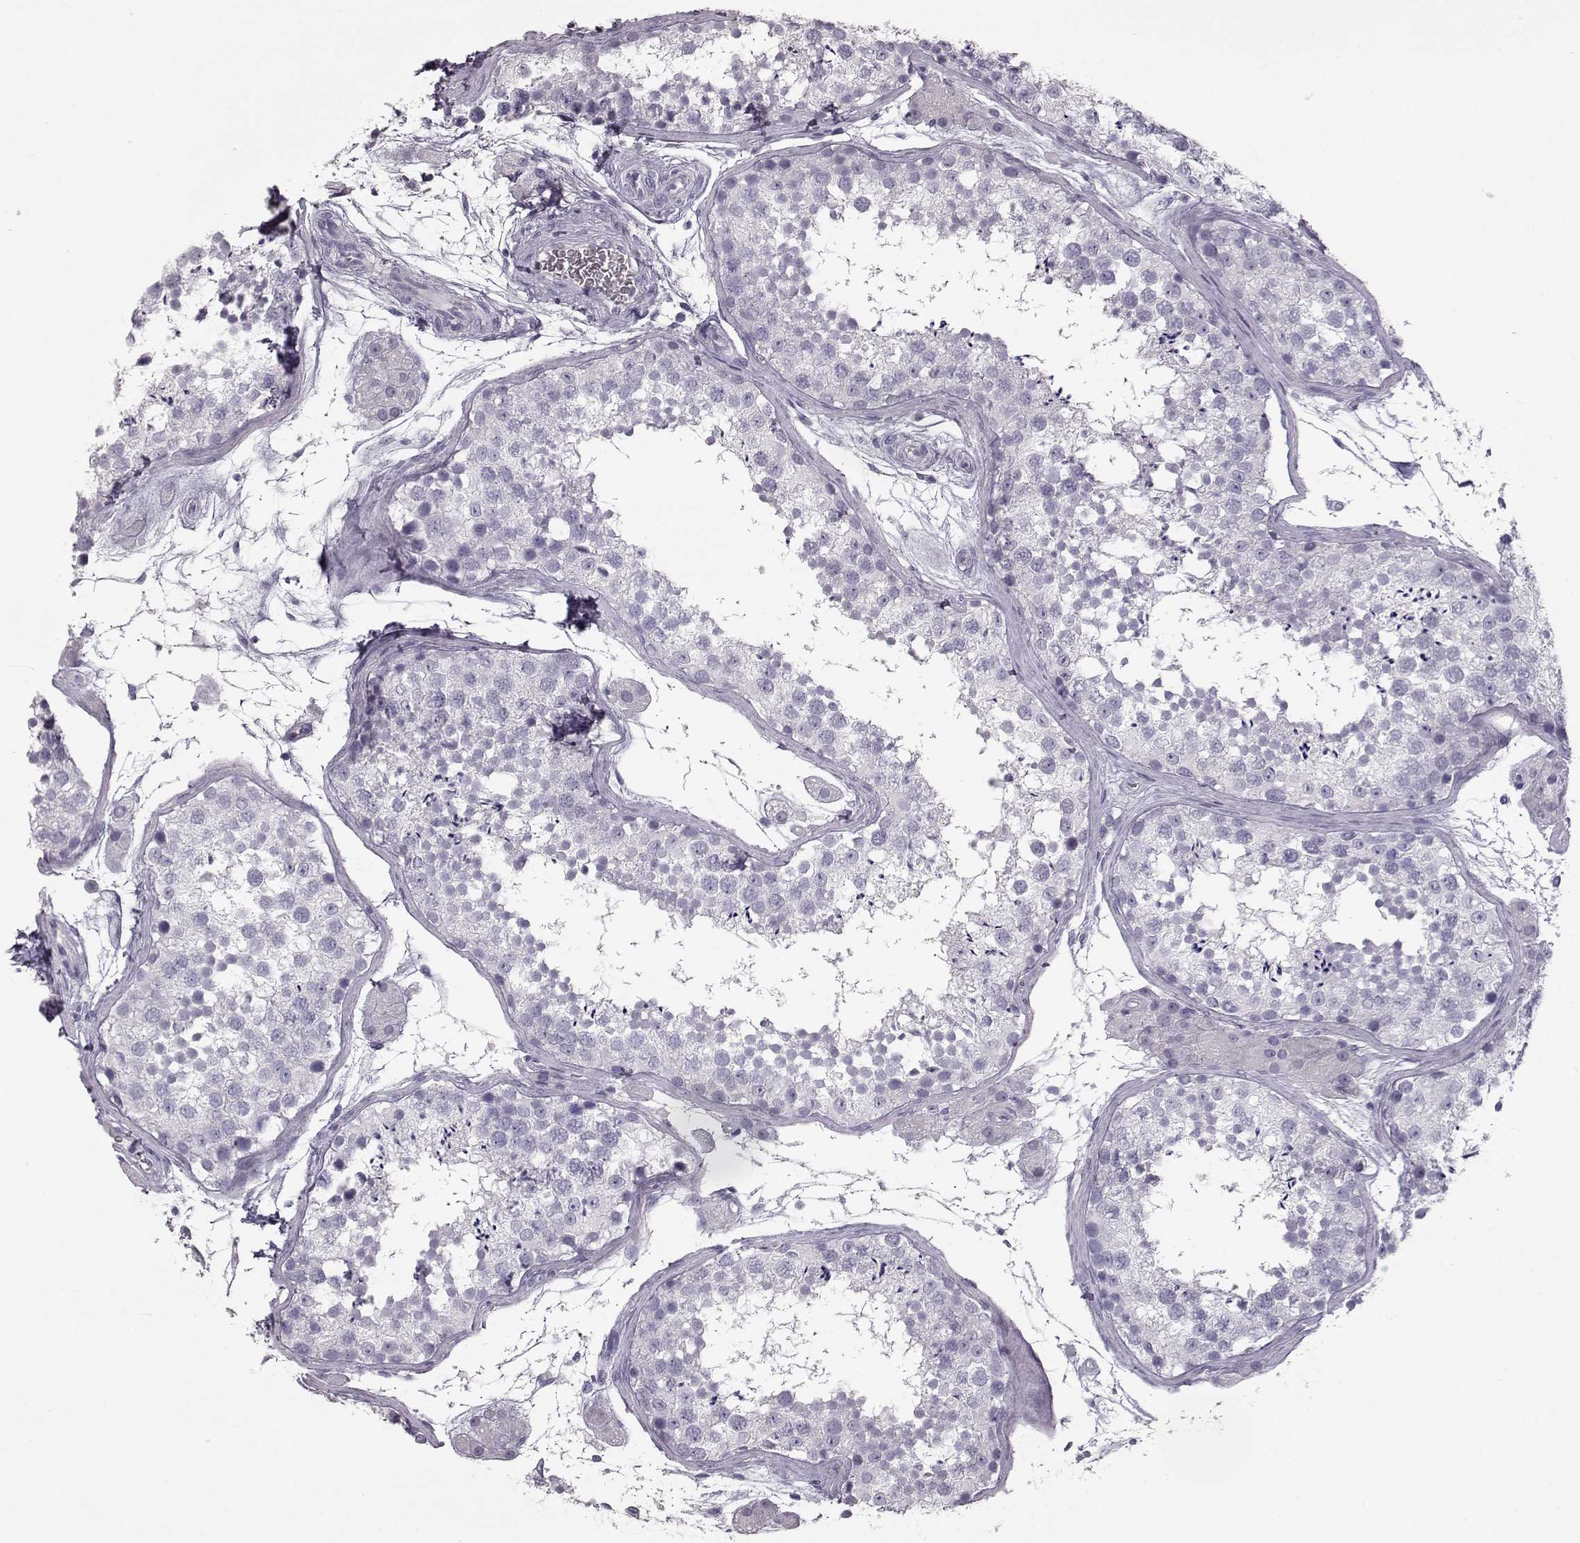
{"staining": {"intensity": "negative", "quantity": "none", "location": "none"}, "tissue": "testis", "cell_type": "Cells in seminiferous ducts", "image_type": "normal", "snomed": [{"axis": "morphology", "description": "Normal tissue, NOS"}, {"axis": "topography", "description": "Testis"}], "caption": "DAB (3,3'-diaminobenzidine) immunohistochemical staining of benign human testis displays no significant expression in cells in seminiferous ducts. The staining was performed using DAB (3,3'-diaminobenzidine) to visualize the protein expression in brown, while the nuclei were stained in blue with hematoxylin (Magnification: 20x).", "gene": "CCL19", "patient": {"sex": "male", "age": 41}}